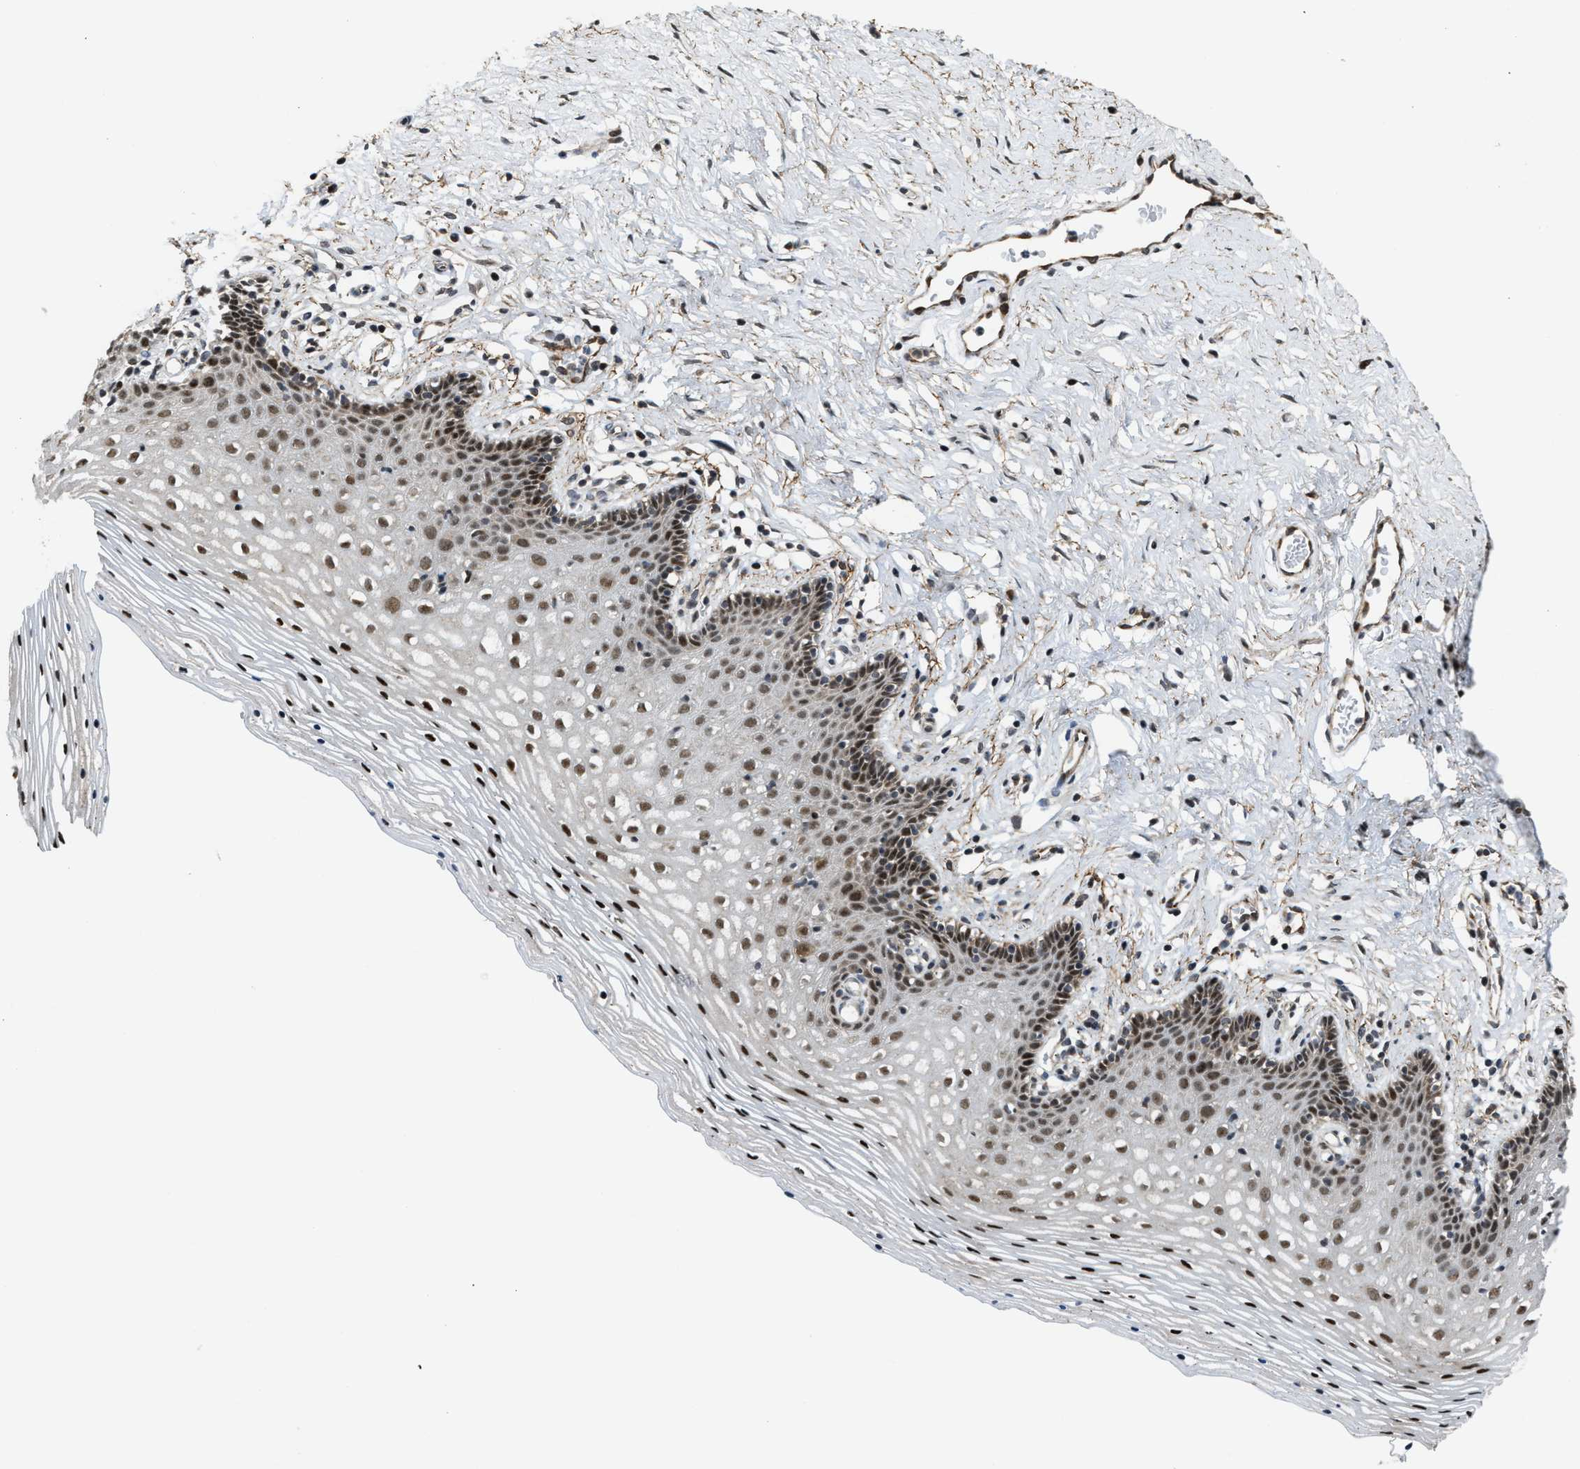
{"staining": {"intensity": "strong", "quantity": ">75%", "location": "nuclear"}, "tissue": "vagina", "cell_type": "Squamous epithelial cells", "image_type": "normal", "snomed": [{"axis": "morphology", "description": "Normal tissue, NOS"}, {"axis": "topography", "description": "Vagina"}], "caption": "Normal vagina exhibits strong nuclear expression in about >75% of squamous epithelial cells The staining was performed using DAB (3,3'-diaminobenzidine), with brown indicating positive protein expression. Nuclei are stained blue with hematoxylin..", "gene": "ZNF250", "patient": {"sex": "female", "age": 32}}